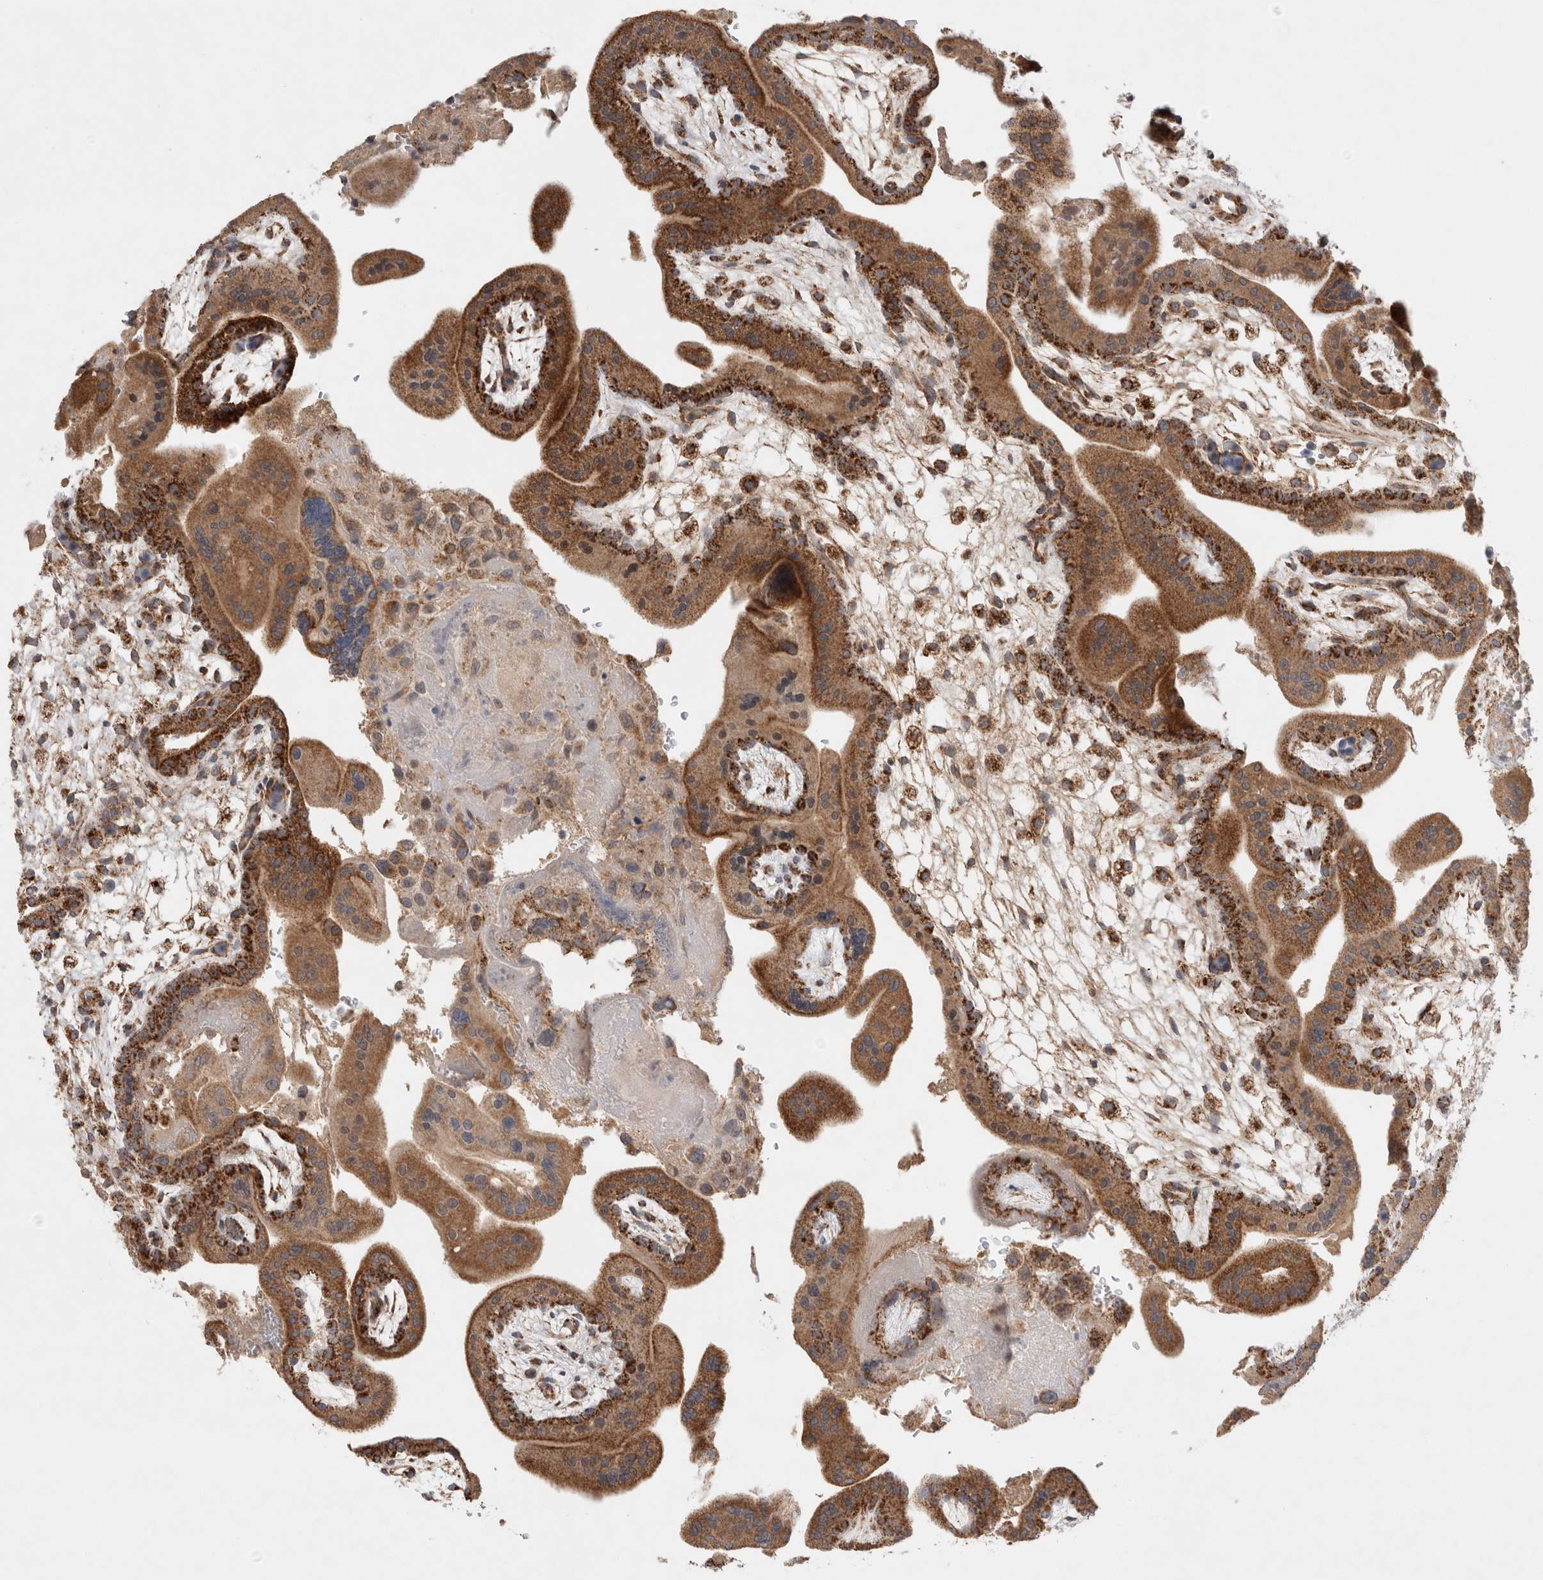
{"staining": {"intensity": "moderate", "quantity": ">75%", "location": "cytoplasmic/membranous"}, "tissue": "placenta", "cell_type": "Decidual cells", "image_type": "normal", "snomed": [{"axis": "morphology", "description": "Normal tissue, NOS"}, {"axis": "topography", "description": "Placenta"}], "caption": "IHC photomicrograph of benign placenta: placenta stained using IHC reveals medium levels of moderate protein expression localized specifically in the cytoplasmic/membranous of decidual cells, appearing as a cytoplasmic/membranous brown color.", "gene": "MRPS28", "patient": {"sex": "female", "age": 35}}